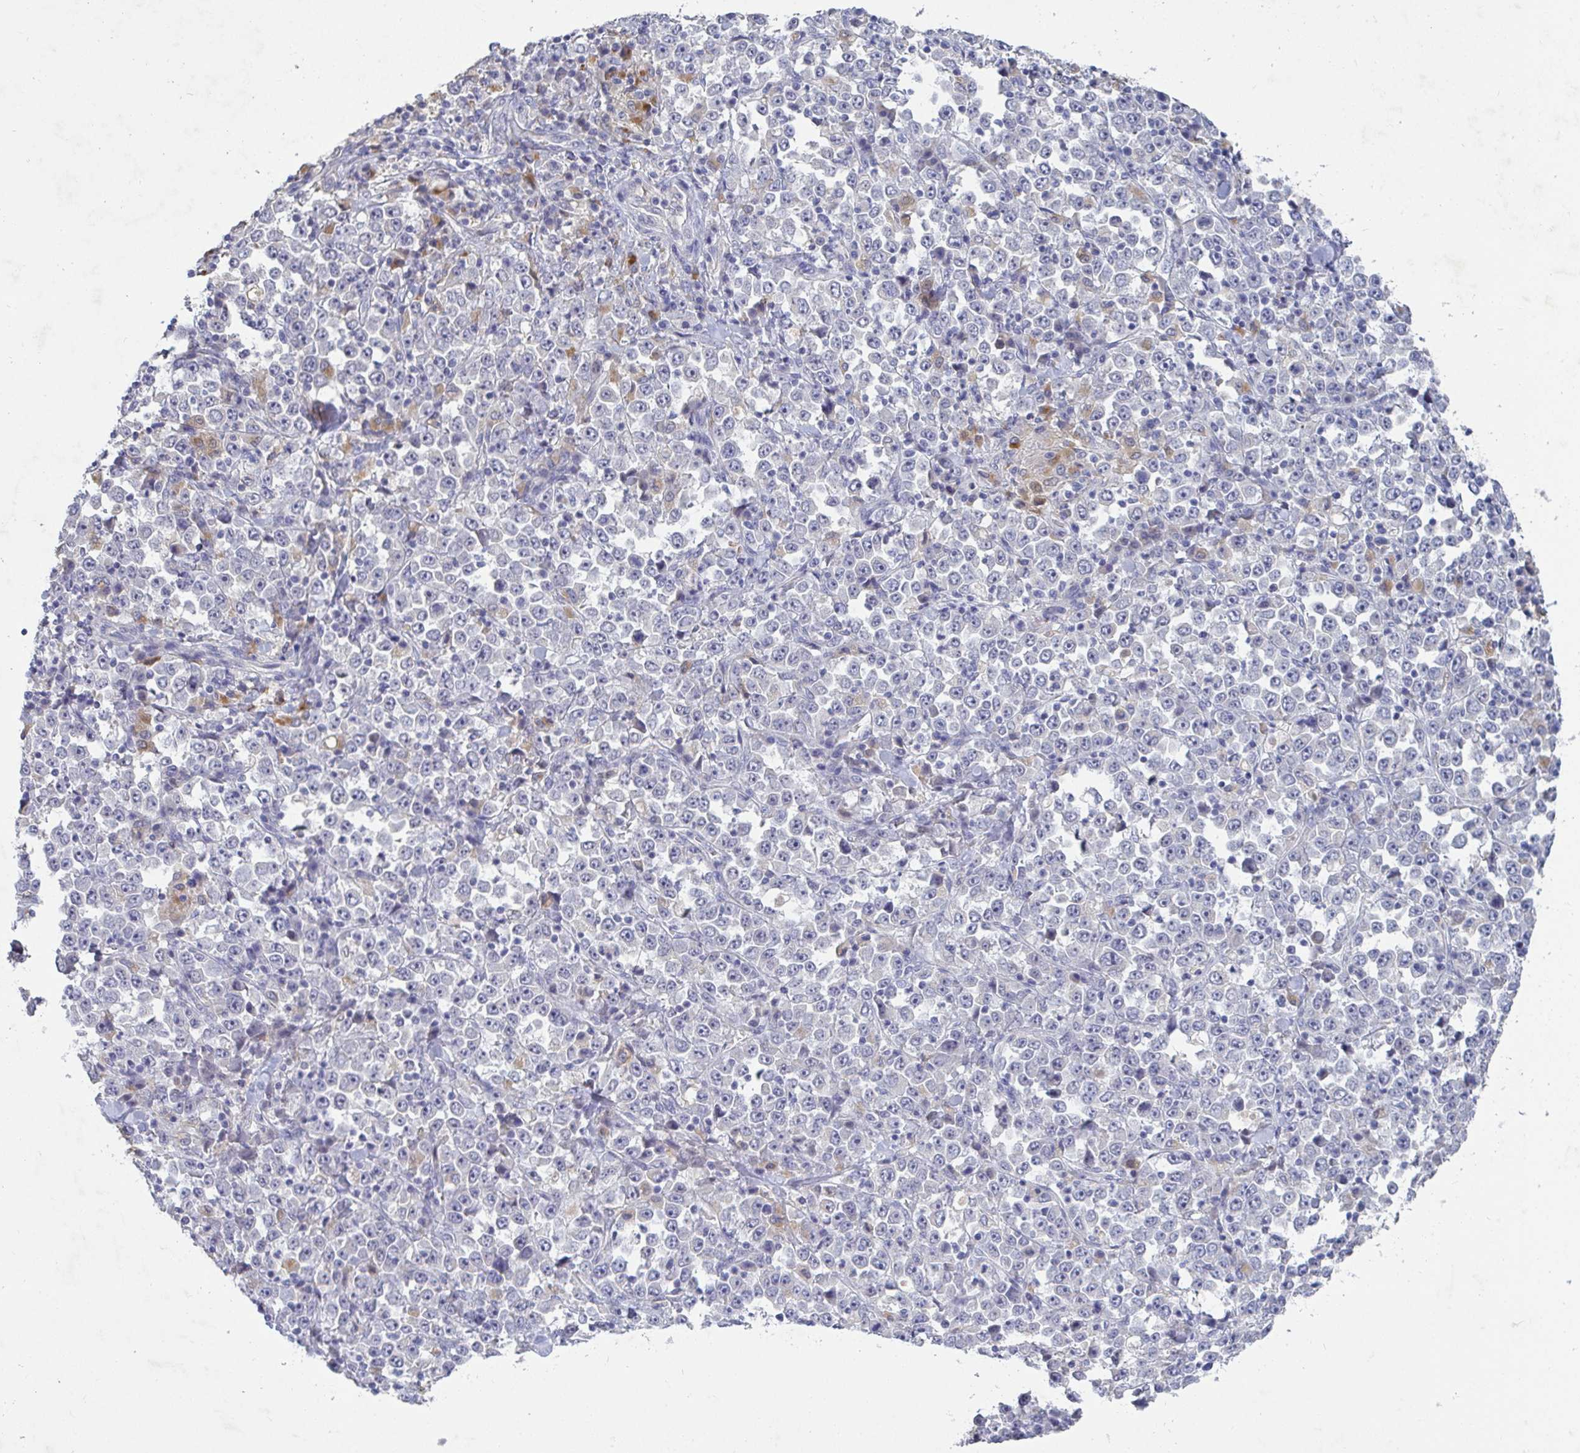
{"staining": {"intensity": "negative", "quantity": "none", "location": "none"}, "tissue": "stomach cancer", "cell_type": "Tumor cells", "image_type": "cancer", "snomed": [{"axis": "morphology", "description": "Normal tissue, NOS"}, {"axis": "morphology", "description": "Adenocarcinoma, NOS"}, {"axis": "topography", "description": "Stomach, upper"}, {"axis": "topography", "description": "Stomach"}], "caption": "Tumor cells show no significant protein staining in stomach adenocarcinoma.", "gene": "GALNT13", "patient": {"sex": "male", "age": 59}}